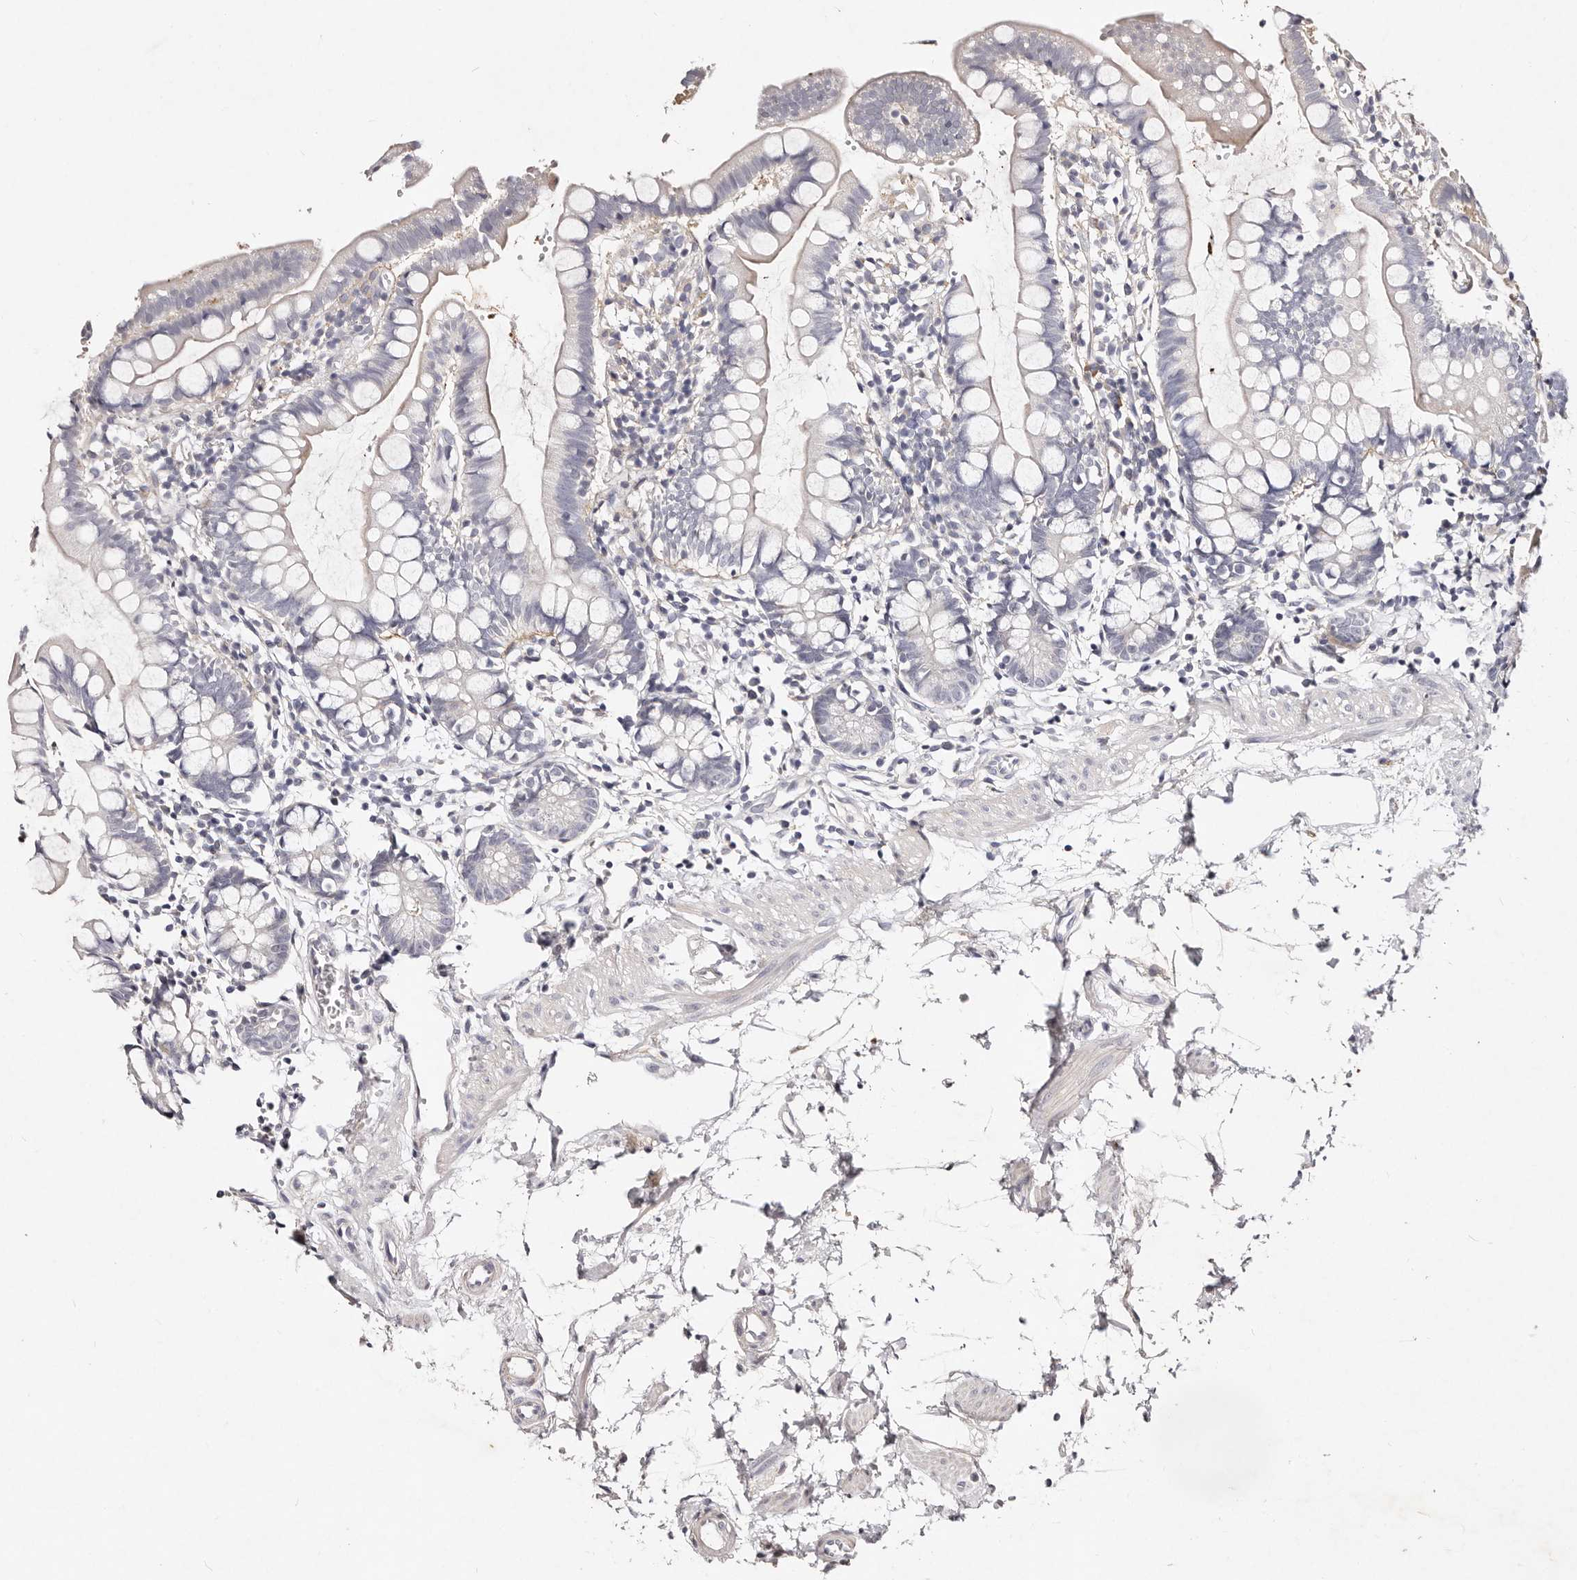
{"staining": {"intensity": "weak", "quantity": "<25%", "location": "cytoplasmic/membranous"}, "tissue": "small intestine", "cell_type": "Glandular cells", "image_type": "normal", "snomed": [{"axis": "morphology", "description": "Normal tissue, NOS"}, {"axis": "topography", "description": "Small intestine"}], "caption": "Protein analysis of benign small intestine reveals no significant staining in glandular cells. (Immunohistochemistry, brightfield microscopy, high magnification).", "gene": "MRPS33", "patient": {"sex": "female", "age": 84}}